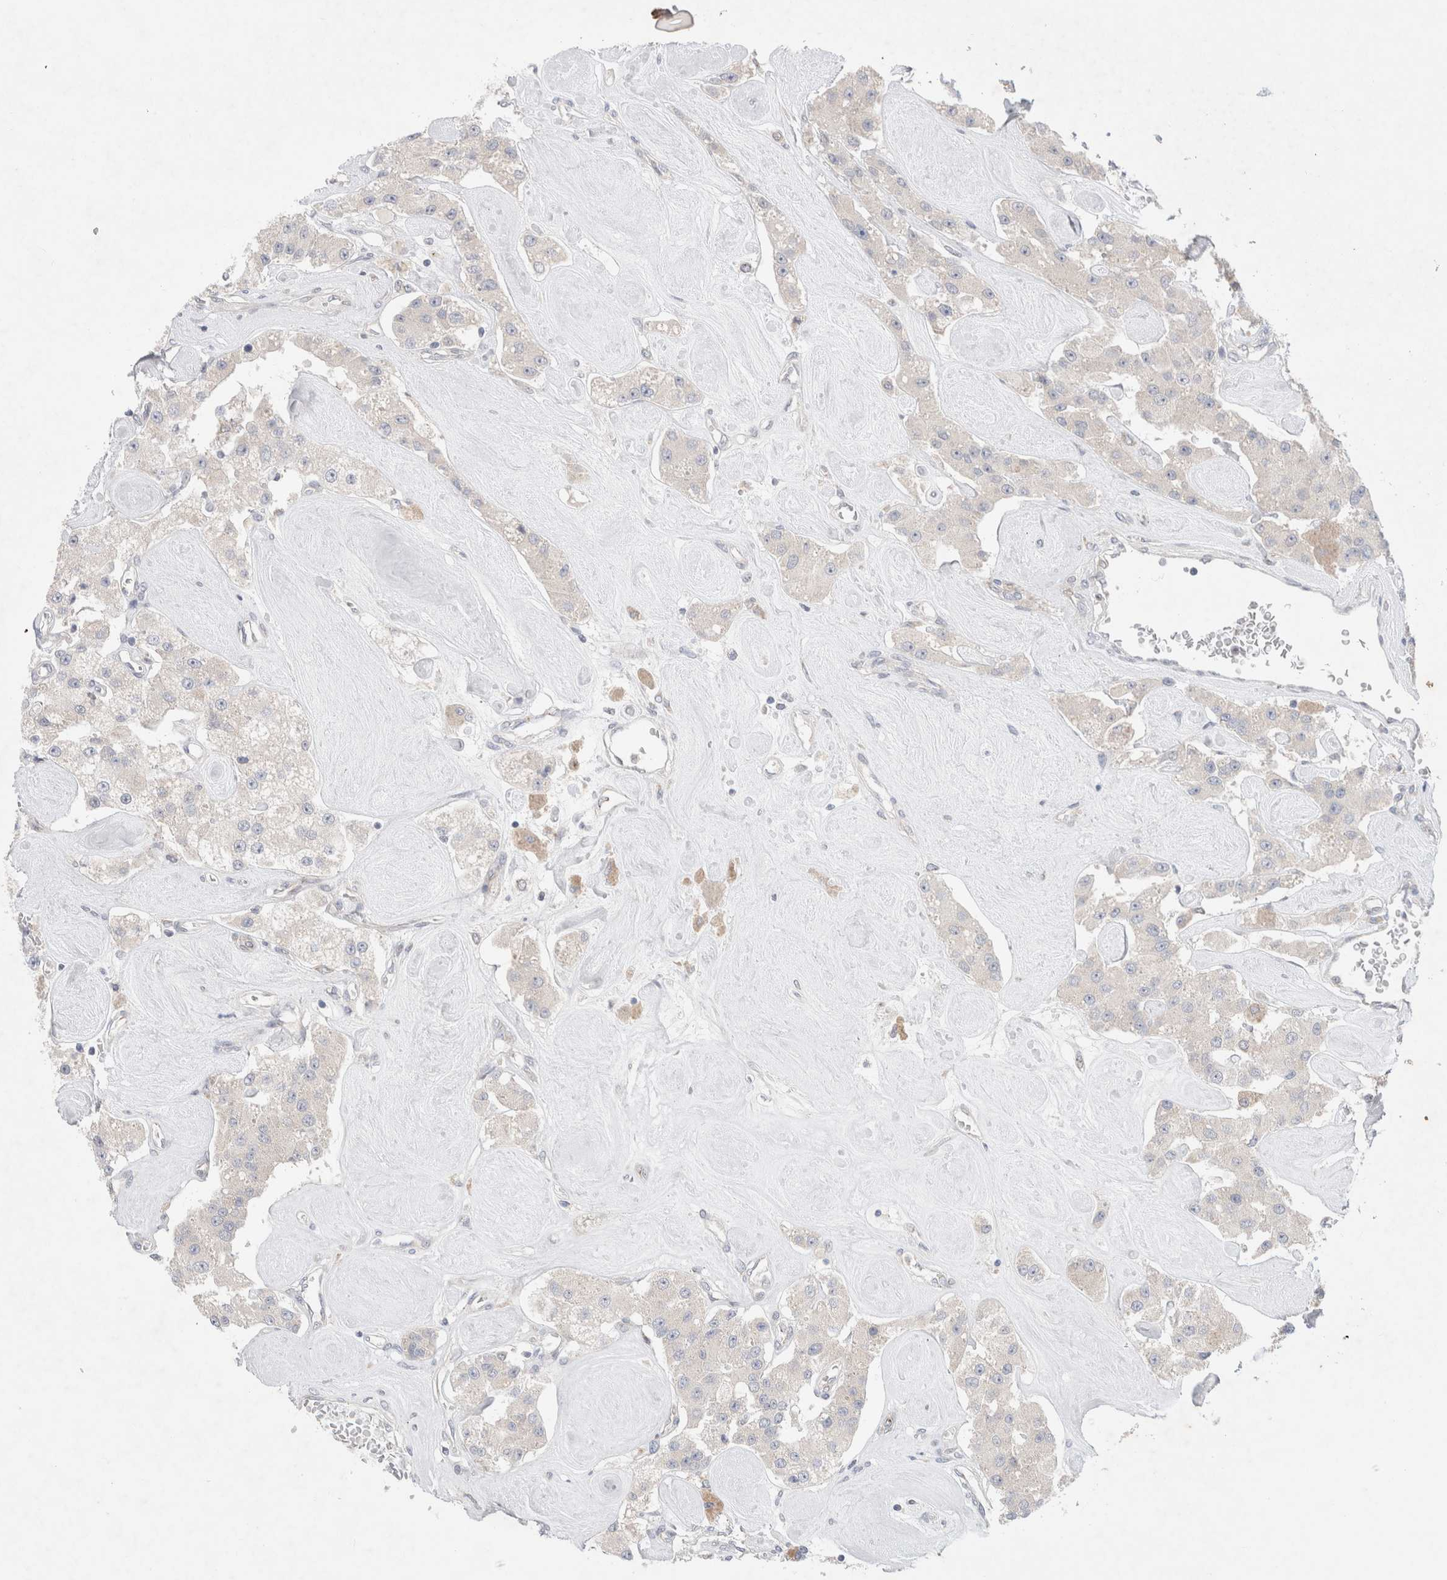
{"staining": {"intensity": "weak", "quantity": "<25%", "location": "cytoplasmic/membranous"}, "tissue": "carcinoid", "cell_type": "Tumor cells", "image_type": "cancer", "snomed": [{"axis": "morphology", "description": "Carcinoid, malignant, NOS"}, {"axis": "topography", "description": "Pancreas"}], "caption": "Immunohistochemistry photomicrograph of neoplastic tissue: carcinoid stained with DAB (3,3'-diaminobenzidine) displays no significant protein positivity in tumor cells.", "gene": "BICD2", "patient": {"sex": "male", "age": 41}}